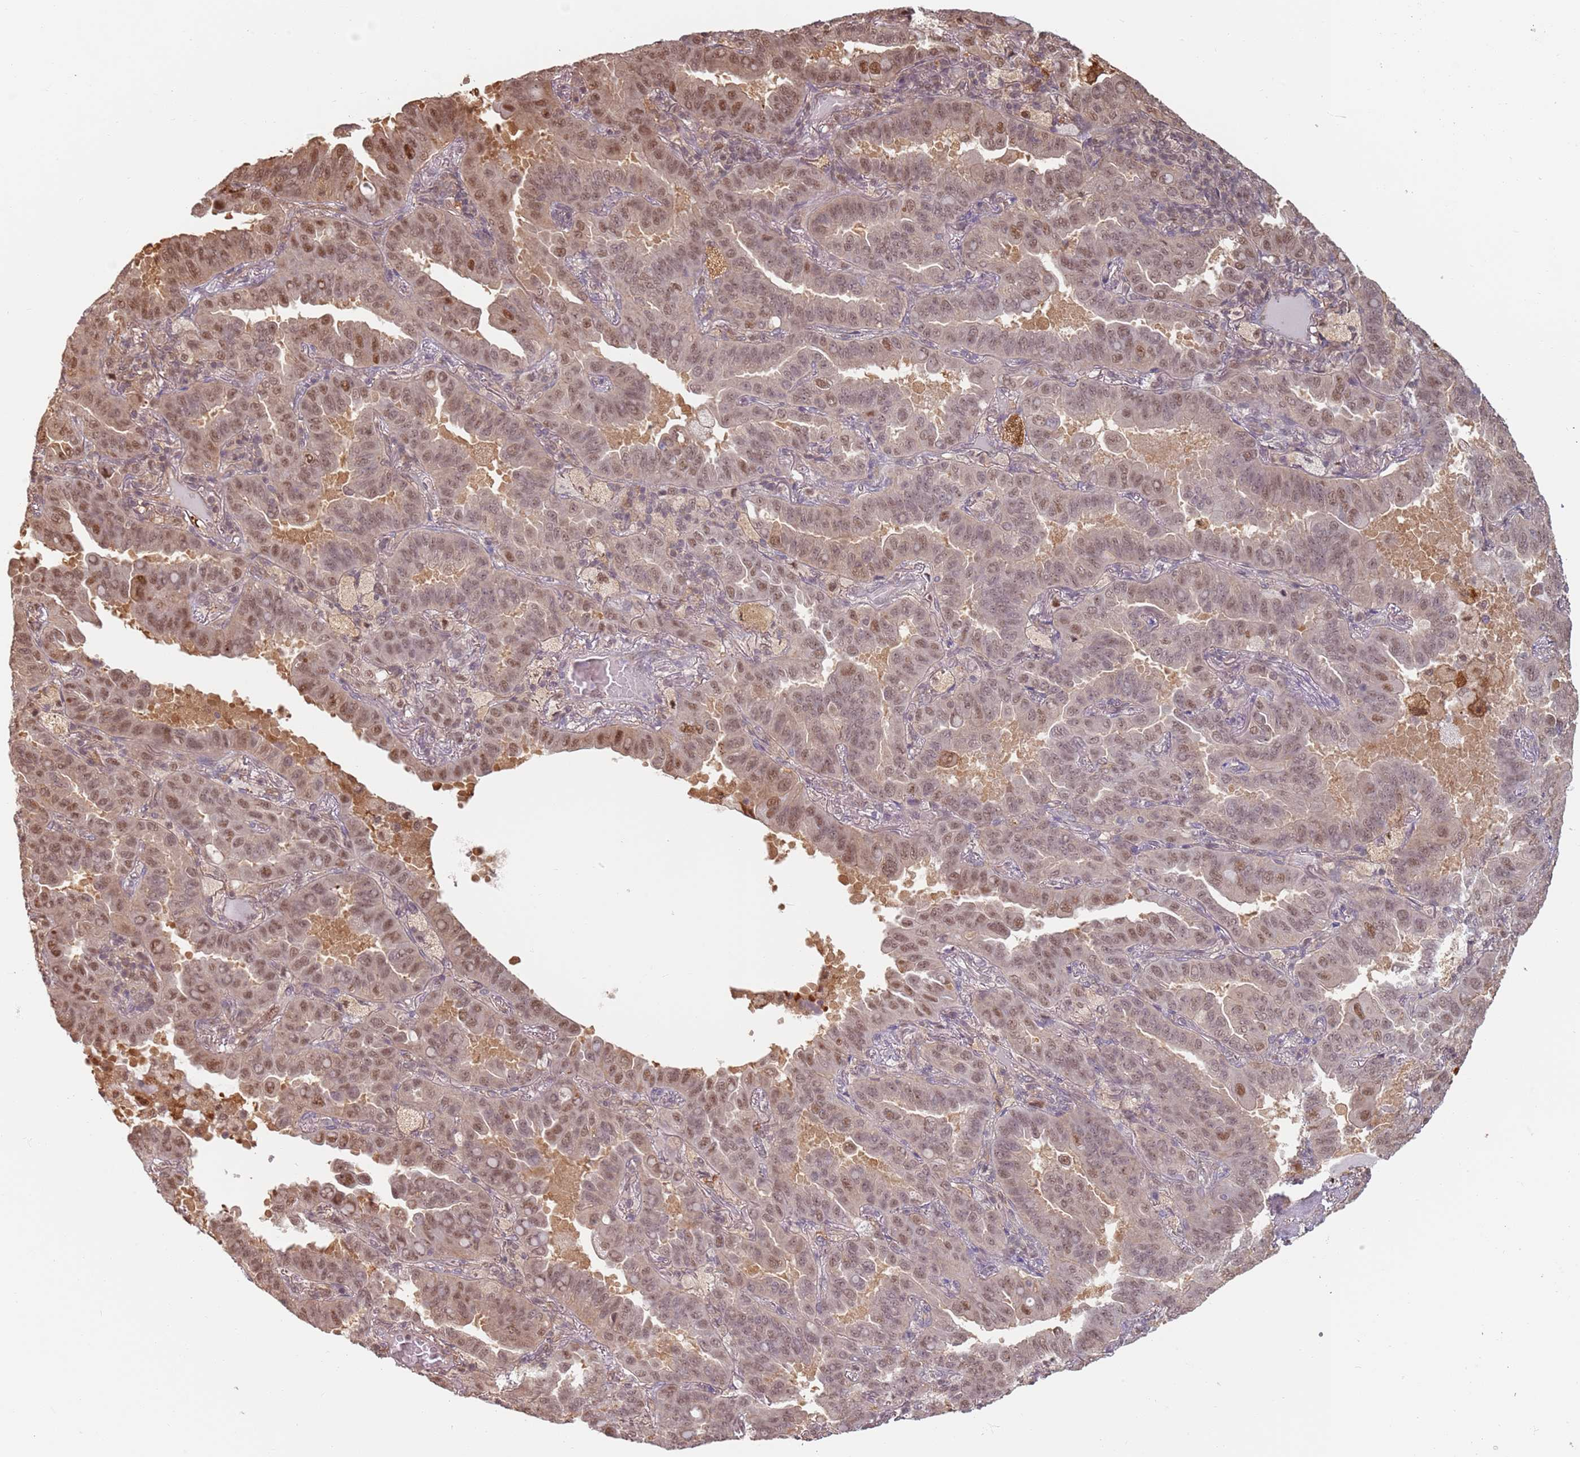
{"staining": {"intensity": "moderate", "quantity": ">75%", "location": "nuclear"}, "tissue": "lung cancer", "cell_type": "Tumor cells", "image_type": "cancer", "snomed": [{"axis": "morphology", "description": "Adenocarcinoma, NOS"}, {"axis": "topography", "description": "Lung"}], "caption": "Protein analysis of lung adenocarcinoma tissue exhibits moderate nuclear positivity in approximately >75% of tumor cells. The protein of interest is shown in brown color, while the nuclei are stained blue.", "gene": "PLSCR5", "patient": {"sex": "male", "age": 64}}